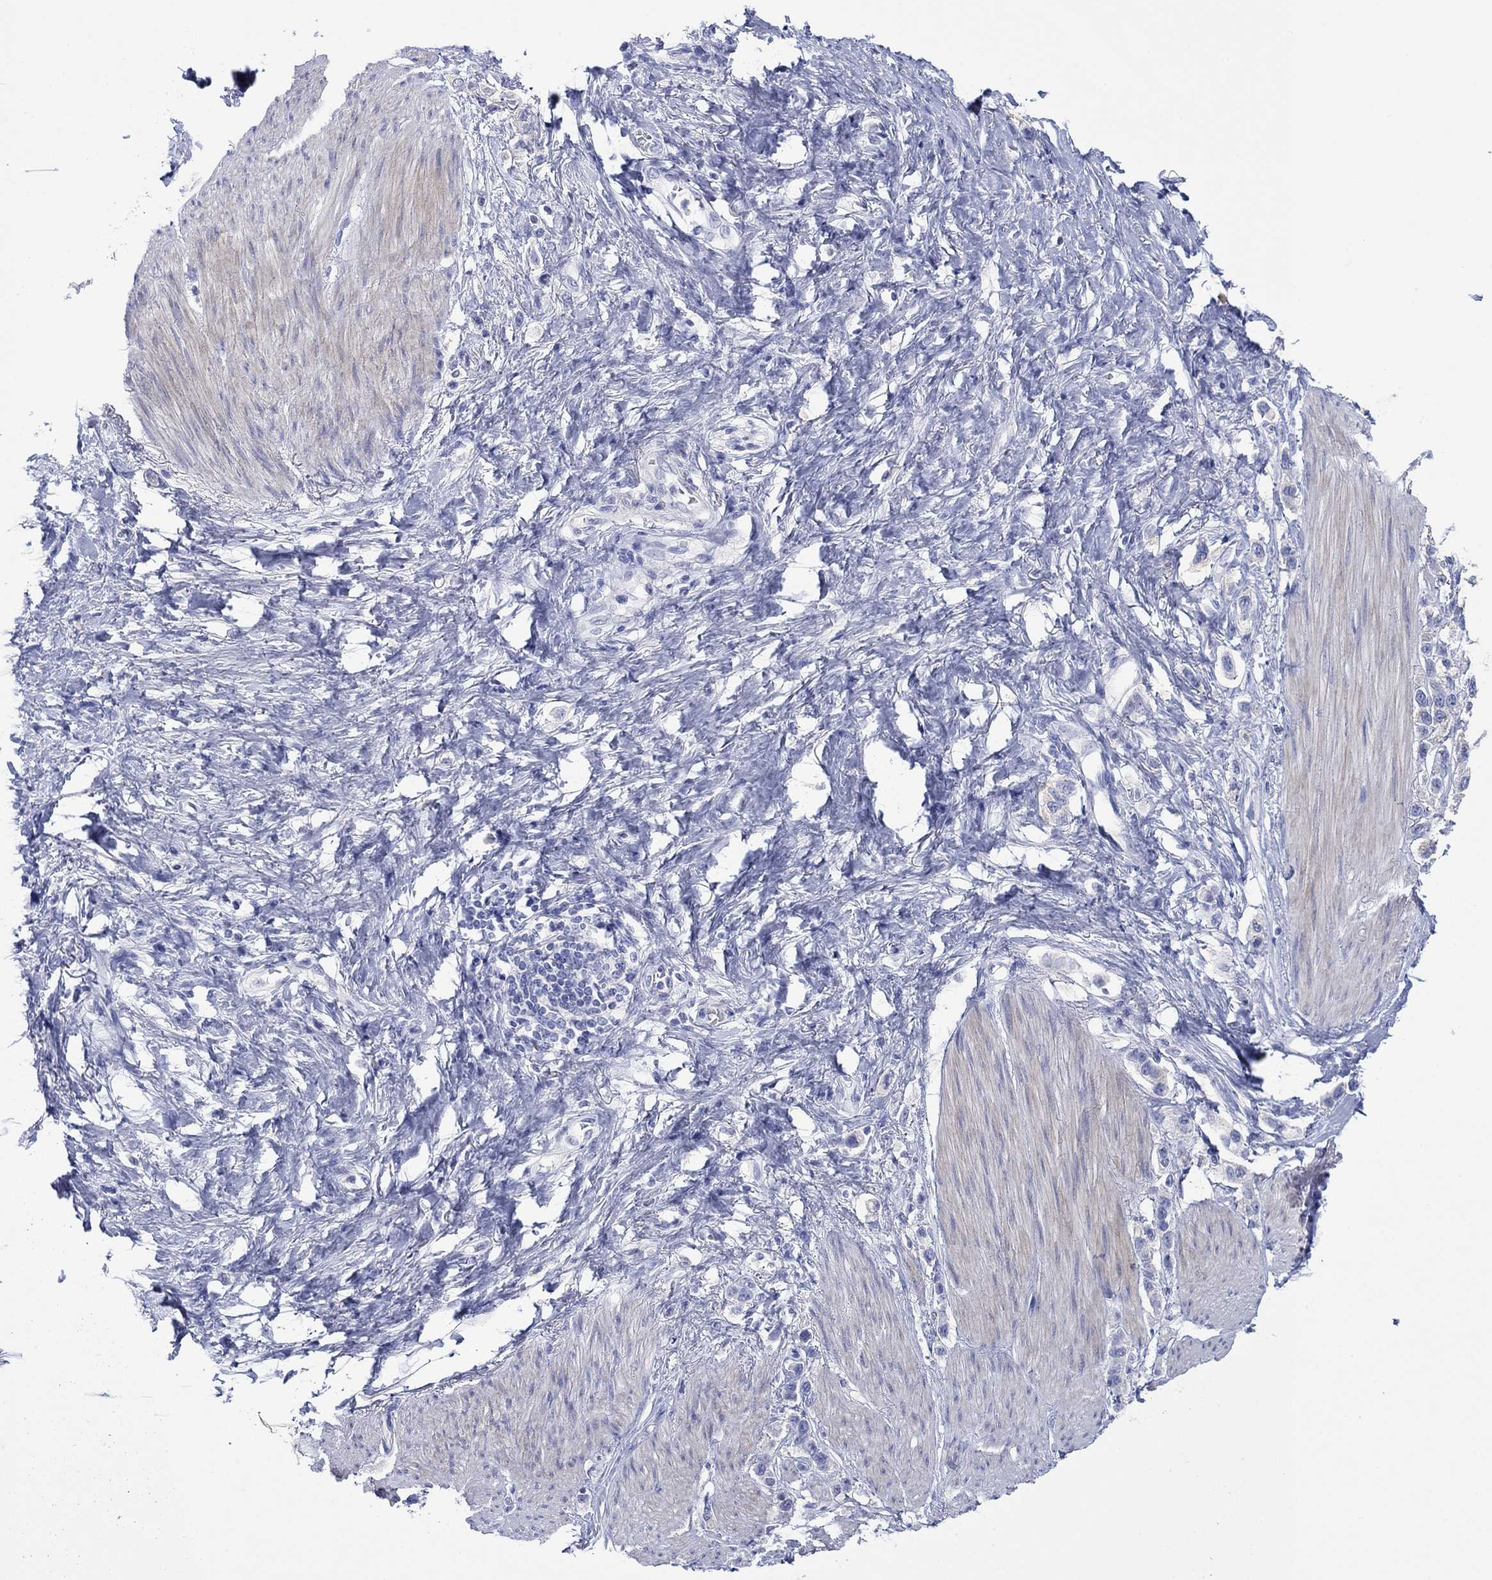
{"staining": {"intensity": "negative", "quantity": "none", "location": "none"}, "tissue": "stomach cancer", "cell_type": "Tumor cells", "image_type": "cancer", "snomed": [{"axis": "morphology", "description": "Normal tissue, NOS"}, {"axis": "morphology", "description": "Adenocarcinoma, NOS"}, {"axis": "morphology", "description": "Adenocarcinoma, High grade"}, {"axis": "topography", "description": "Stomach, upper"}, {"axis": "topography", "description": "Stomach"}], "caption": "This histopathology image is of stomach cancer (high-grade adenocarcinoma) stained with IHC to label a protein in brown with the nuclei are counter-stained blue. There is no staining in tumor cells. (Immunohistochemistry (ihc), brightfield microscopy, high magnification).", "gene": "MLANA", "patient": {"sex": "female", "age": 65}}